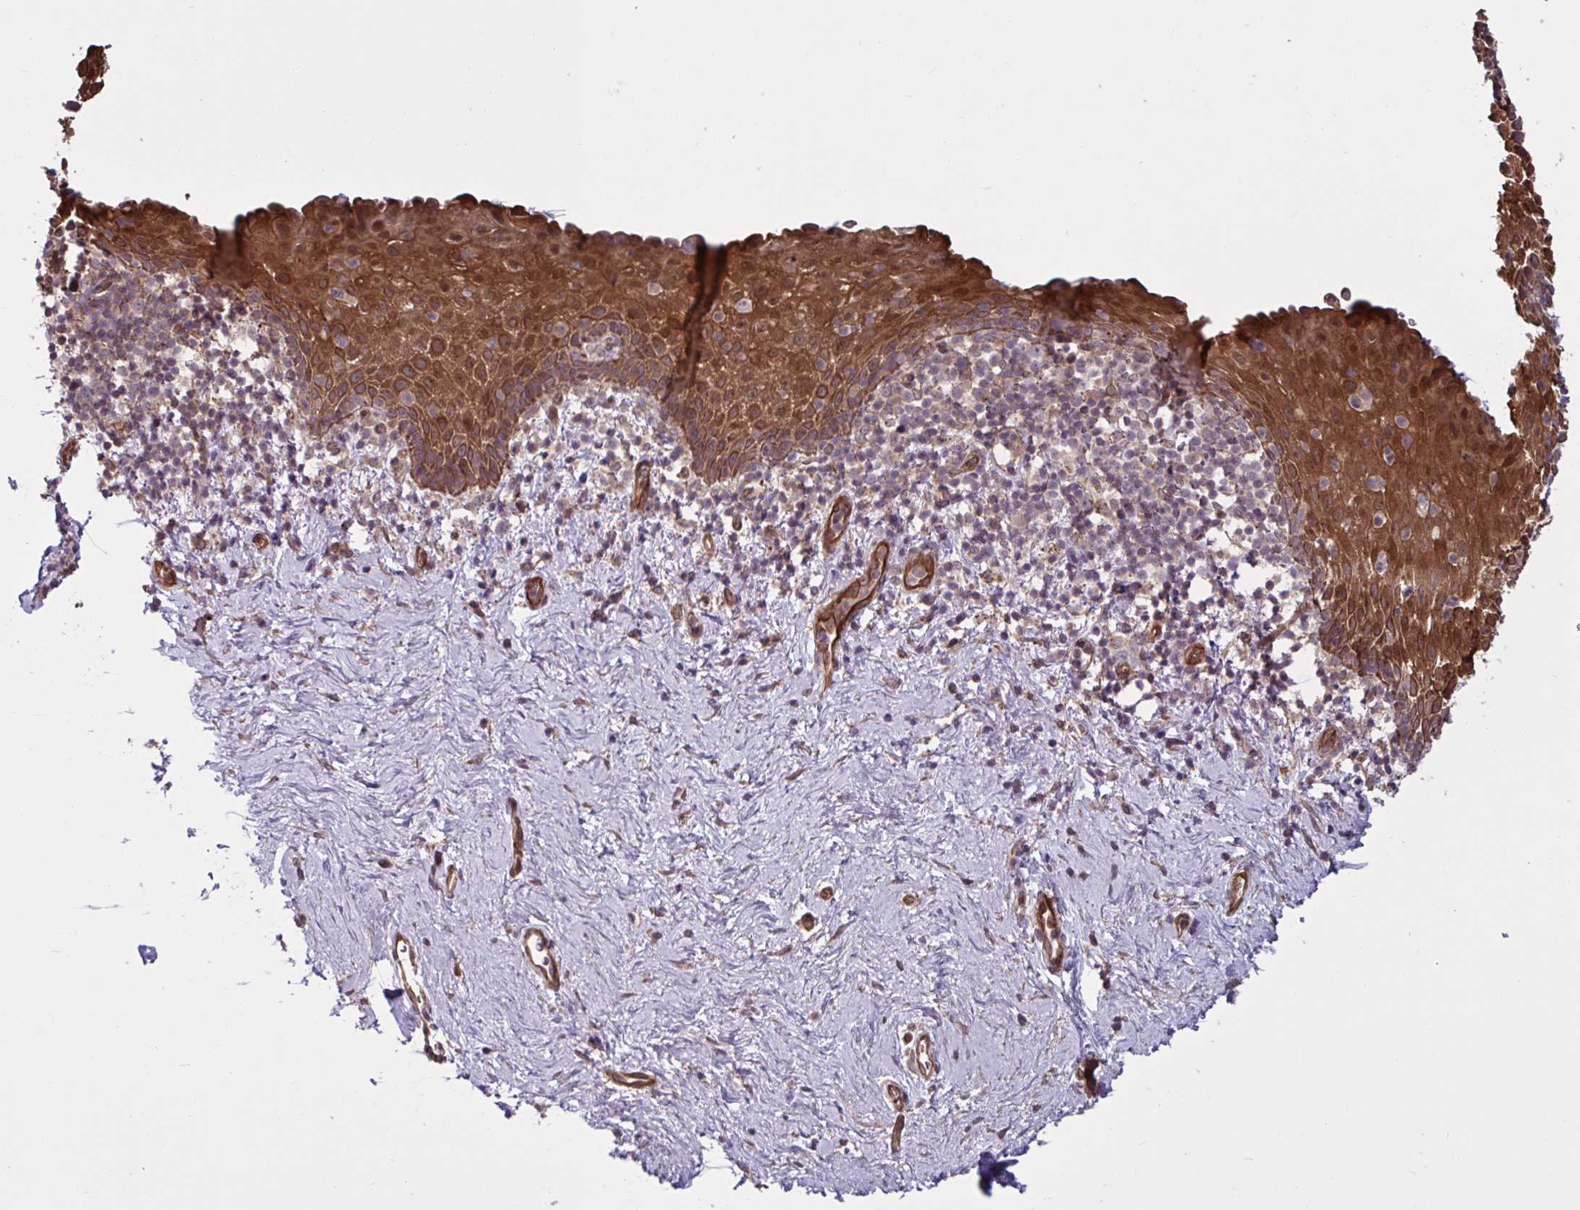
{"staining": {"intensity": "strong", "quantity": ">75%", "location": "cytoplasmic/membranous,nuclear"}, "tissue": "vagina", "cell_type": "Squamous epithelial cells", "image_type": "normal", "snomed": [{"axis": "morphology", "description": "Normal tissue, NOS"}, {"axis": "topography", "description": "Vagina"}], "caption": "Immunohistochemistry (IHC) photomicrograph of unremarkable vagina: human vagina stained using immunohistochemistry (IHC) shows high levels of strong protein expression localized specifically in the cytoplasmic/membranous,nuclear of squamous epithelial cells, appearing as a cytoplasmic/membranous,nuclear brown color.", "gene": "GLTP", "patient": {"sex": "female", "age": 61}}